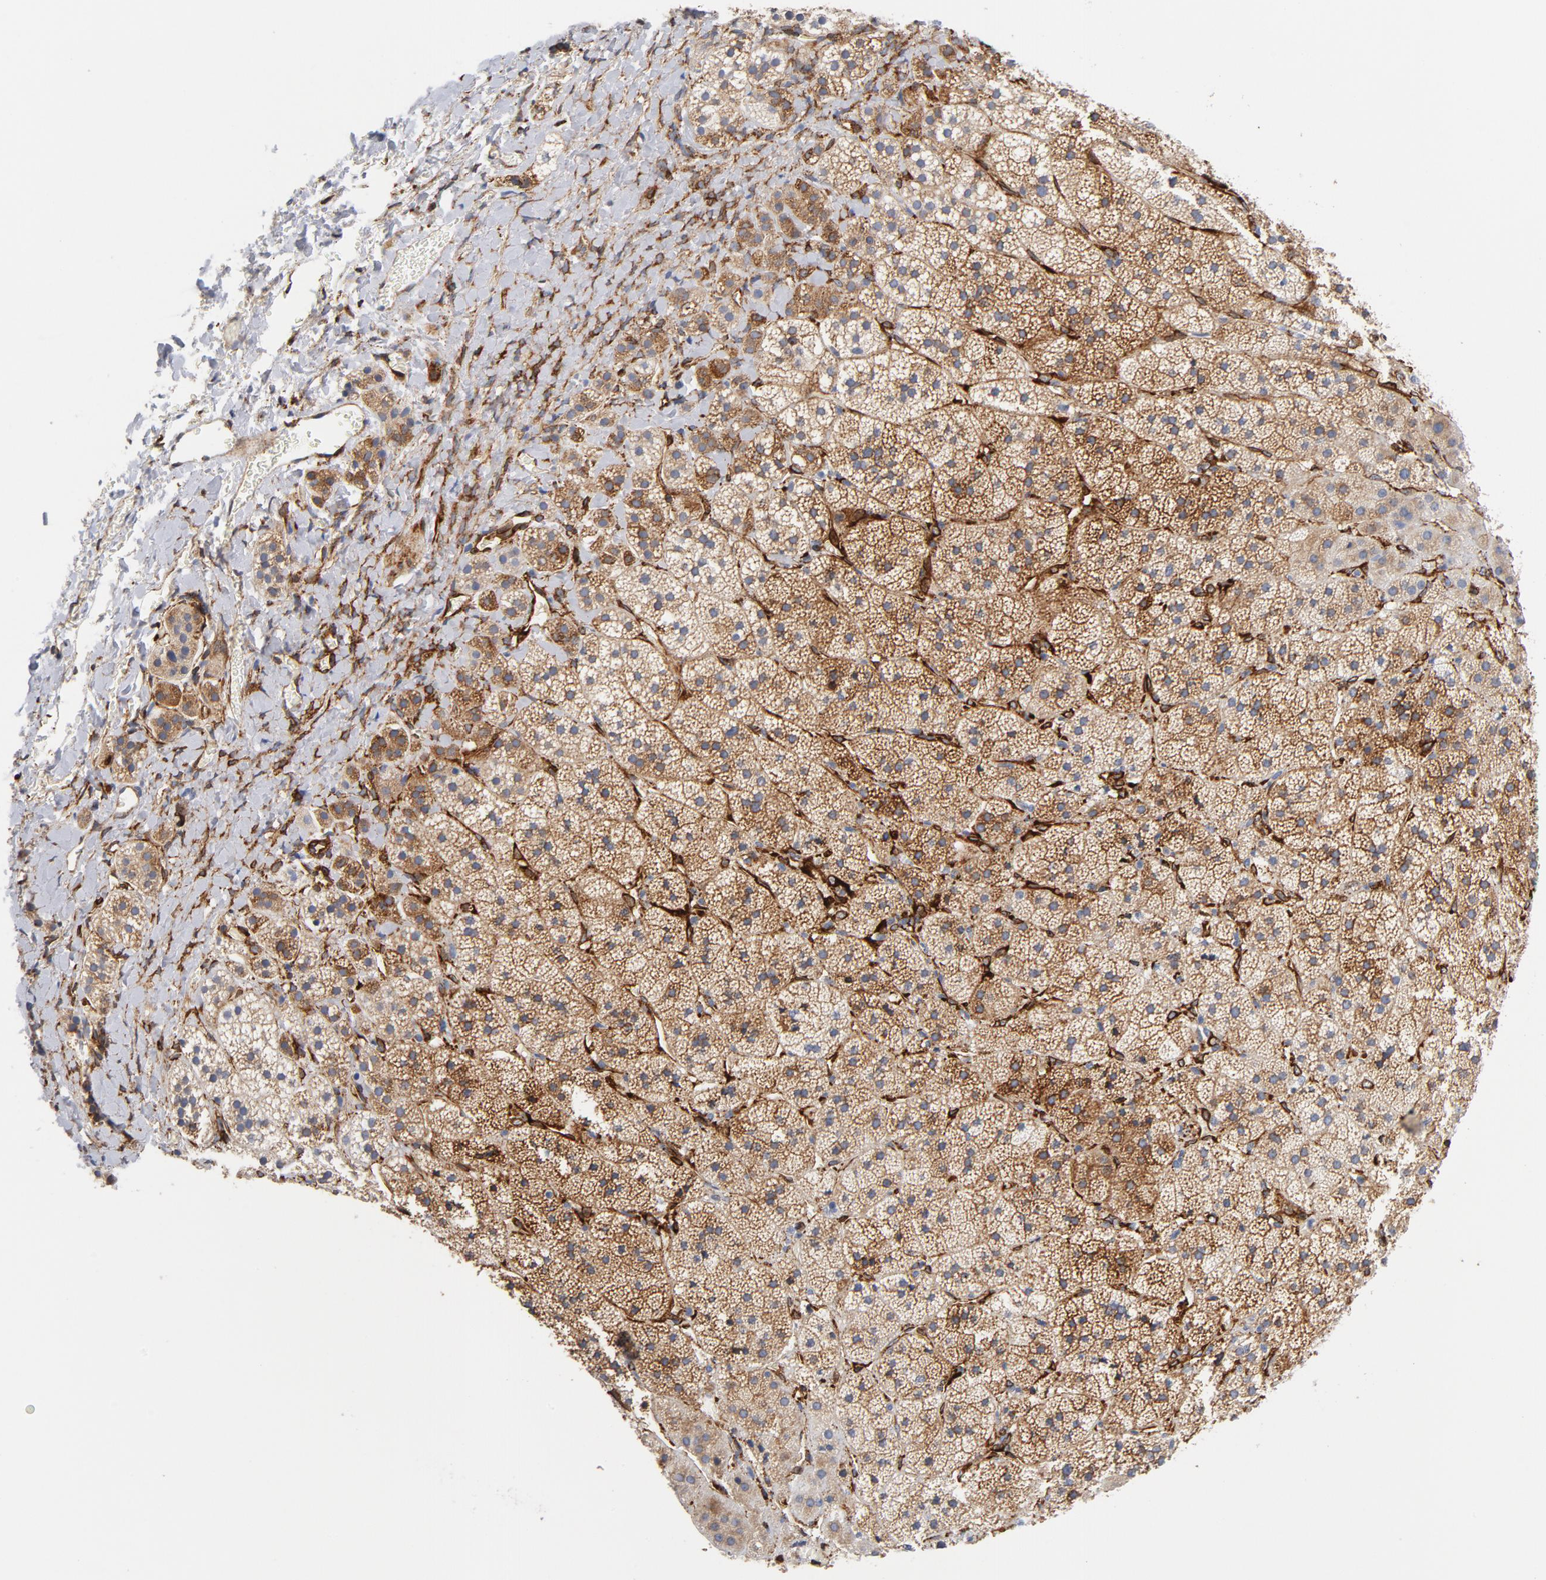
{"staining": {"intensity": "weak", "quantity": ">75%", "location": "cytoplasmic/membranous"}, "tissue": "adrenal gland", "cell_type": "Glandular cells", "image_type": "normal", "snomed": [{"axis": "morphology", "description": "Normal tissue, NOS"}, {"axis": "topography", "description": "Adrenal gland"}], "caption": "Benign adrenal gland reveals weak cytoplasmic/membranous positivity in about >75% of glandular cells, visualized by immunohistochemistry.", "gene": "SERPINH1", "patient": {"sex": "female", "age": 44}}